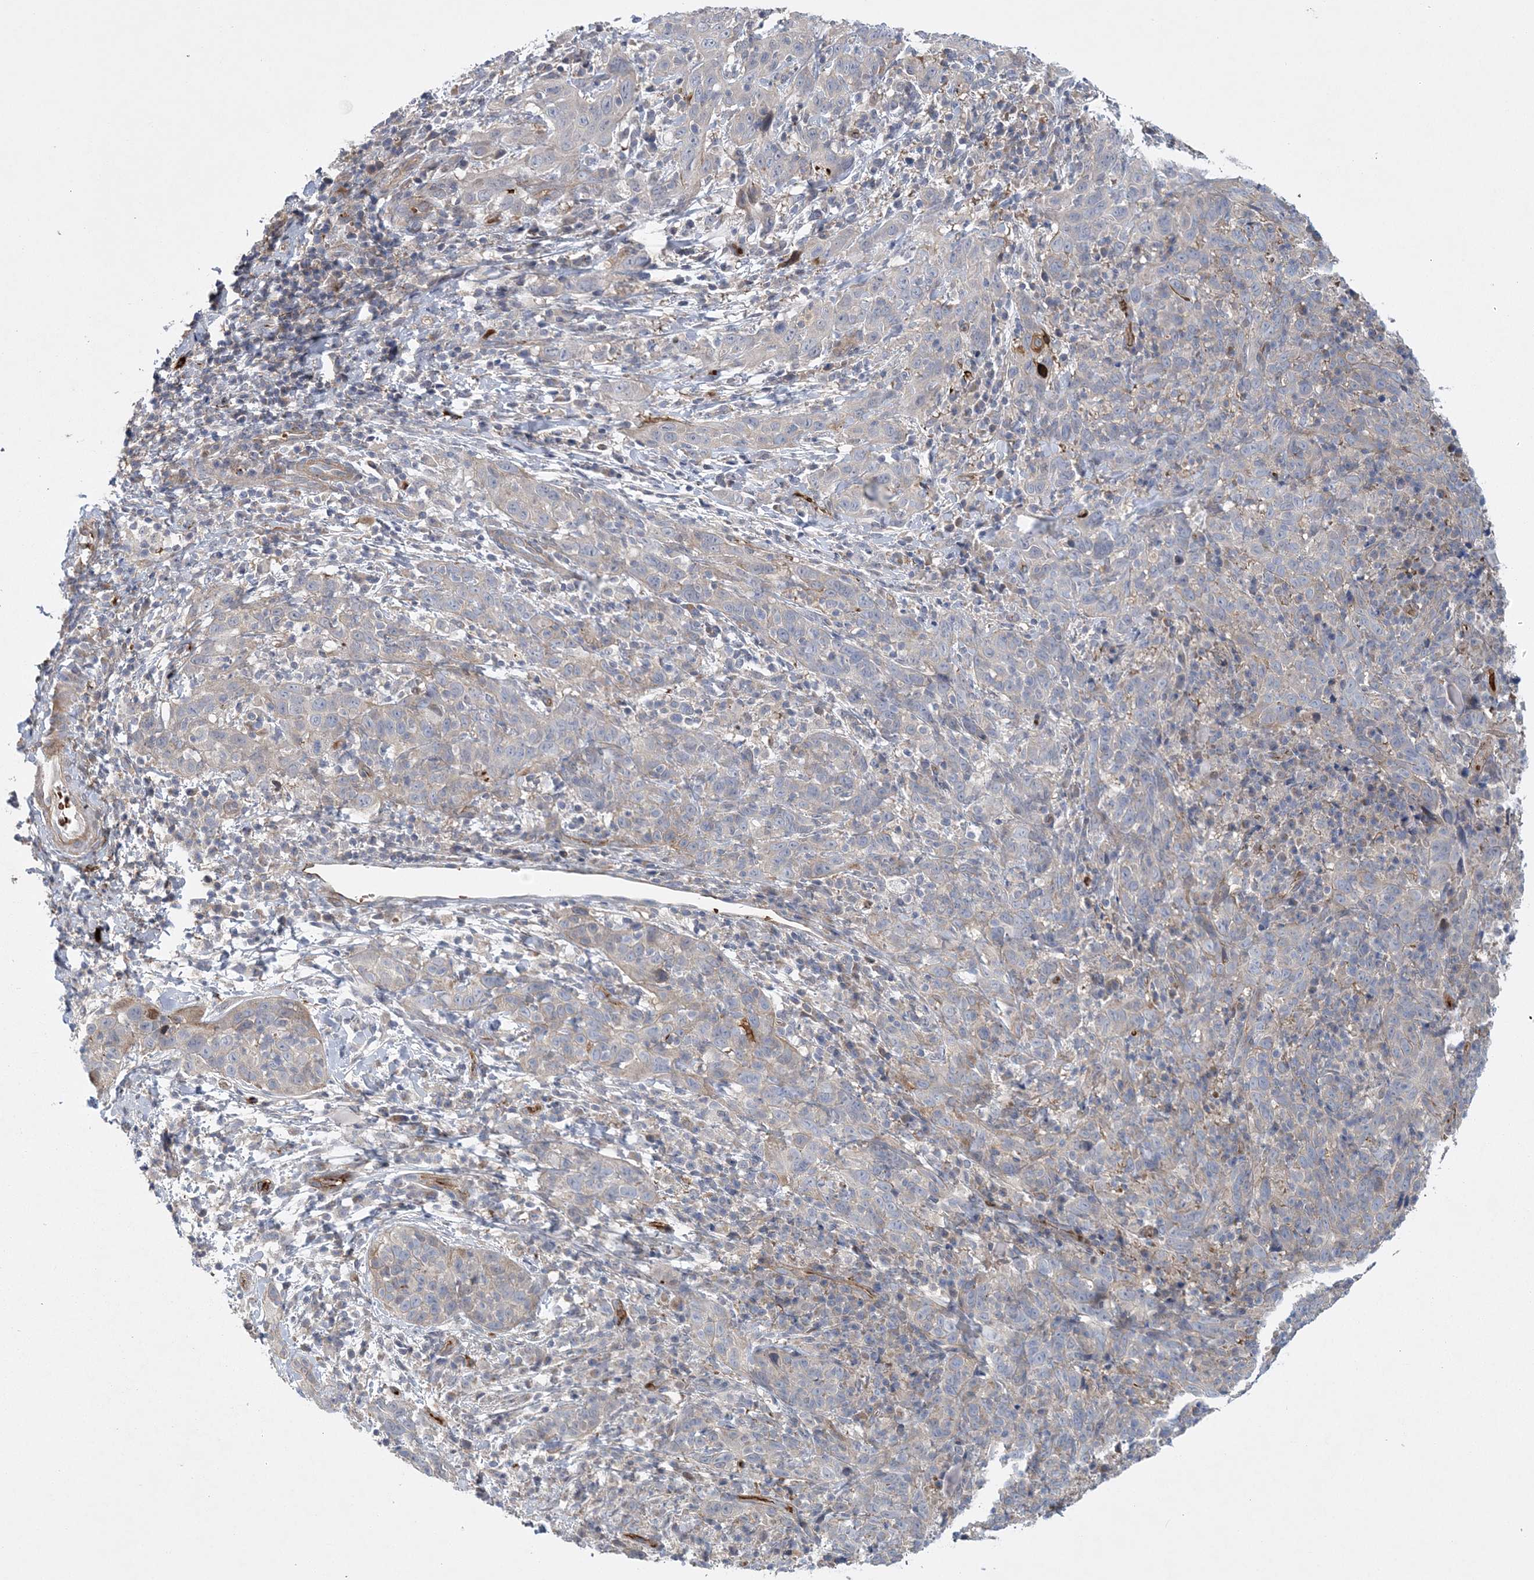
{"staining": {"intensity": "negative", "quantity": "none", "location": "none"}, "tissue": "cervical cancer", "cell_type": "Tumor cells", "image_type": "cancer", "snomed": [{"axis": "morphology", "description": "Squamous cell carcinoma, NOS"}, {"axis": "topography", "description": "Cervix"}], "caption": "Tumor cells show no significant expression in squamous cell carcinoma (cervical).", "gene": "CALN1", "patient": {"sex": "female", "age": 46}}